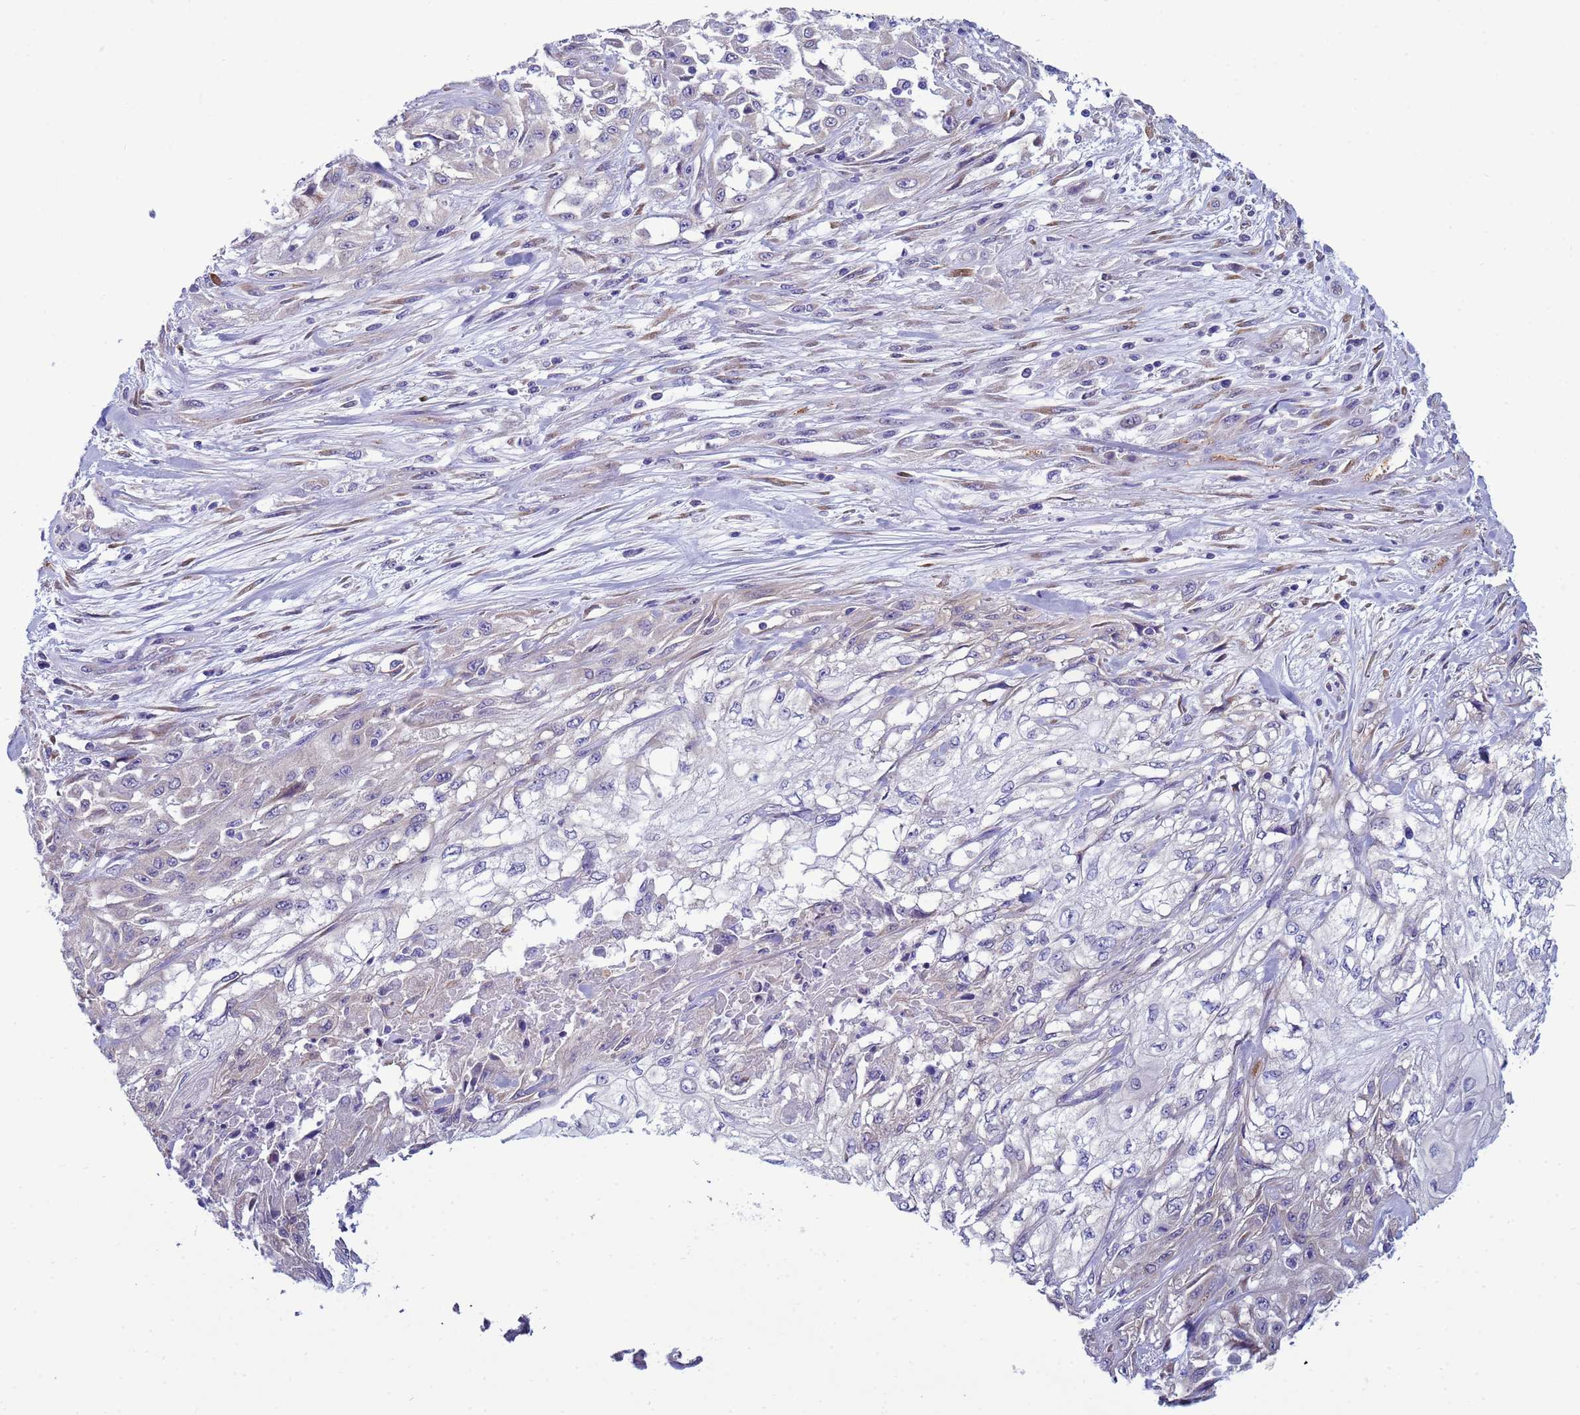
{"staining": {"intensity": "negative", "quantity": "none", "location": "none"}, "tissue": "skin cancer", "cell_type": "Tumor cells", "image_type": "cancer", "snomed": [{"axis": "morphology", "description": "Squamous cell carcinoma, NOS"}, {"axis": "morphology", "description": "Squamous cell carcinoma, metastatic, NOS"}, {"axis": "topography", "description": "Skin"}, {"axis": "topography", "description": "Lymph node"}], "caption": "Tumor cells show no significant expression in metastatic squamous cell carcinoma (skin). (Stains: DAB immunohistochemistry with hematoxylin counter stain, Microscopy: brightfield microscopy at high magnification).", "gene": "TRPC6", "patient": {"sex": "male", "age": 75}}